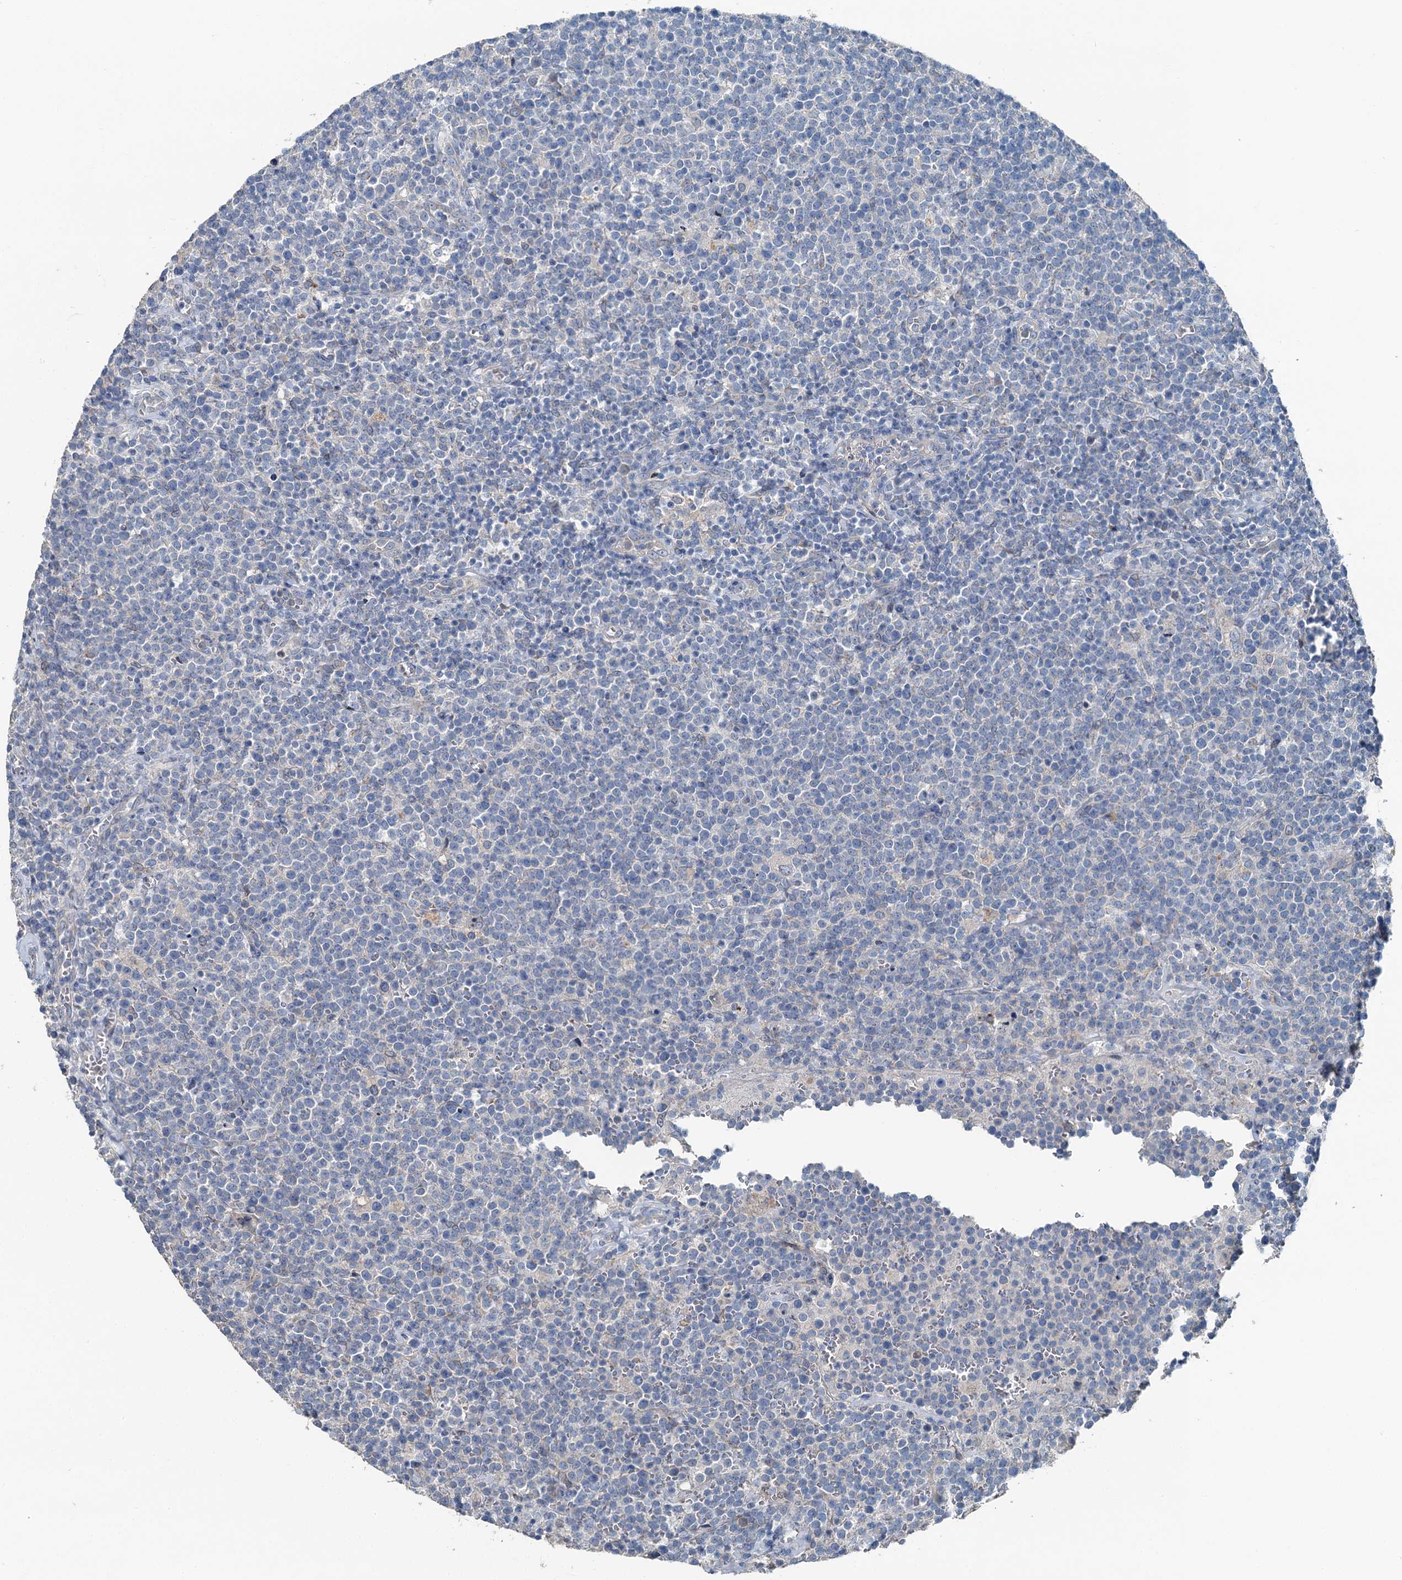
{"staining": {"intensity": "negative", "quantity": "none", "location": "none"}, "tissue": "lymphoma", "cell_type": "Tumor cells", "image_type": "cancer", "snomed": [{"axis": "morphology", "description": "Malignant lymphoma, non-Hodgkin's type, High grade"}, {"axis": "topography", "description": "Lymph node"}], "caption": "High power microscopy micrograph of an IHC micrograph of lymphoma, revealing no significant positivity in tumor cells.", "gene": "C6orf120", "patient": {"sex": "male", "age": 61}}